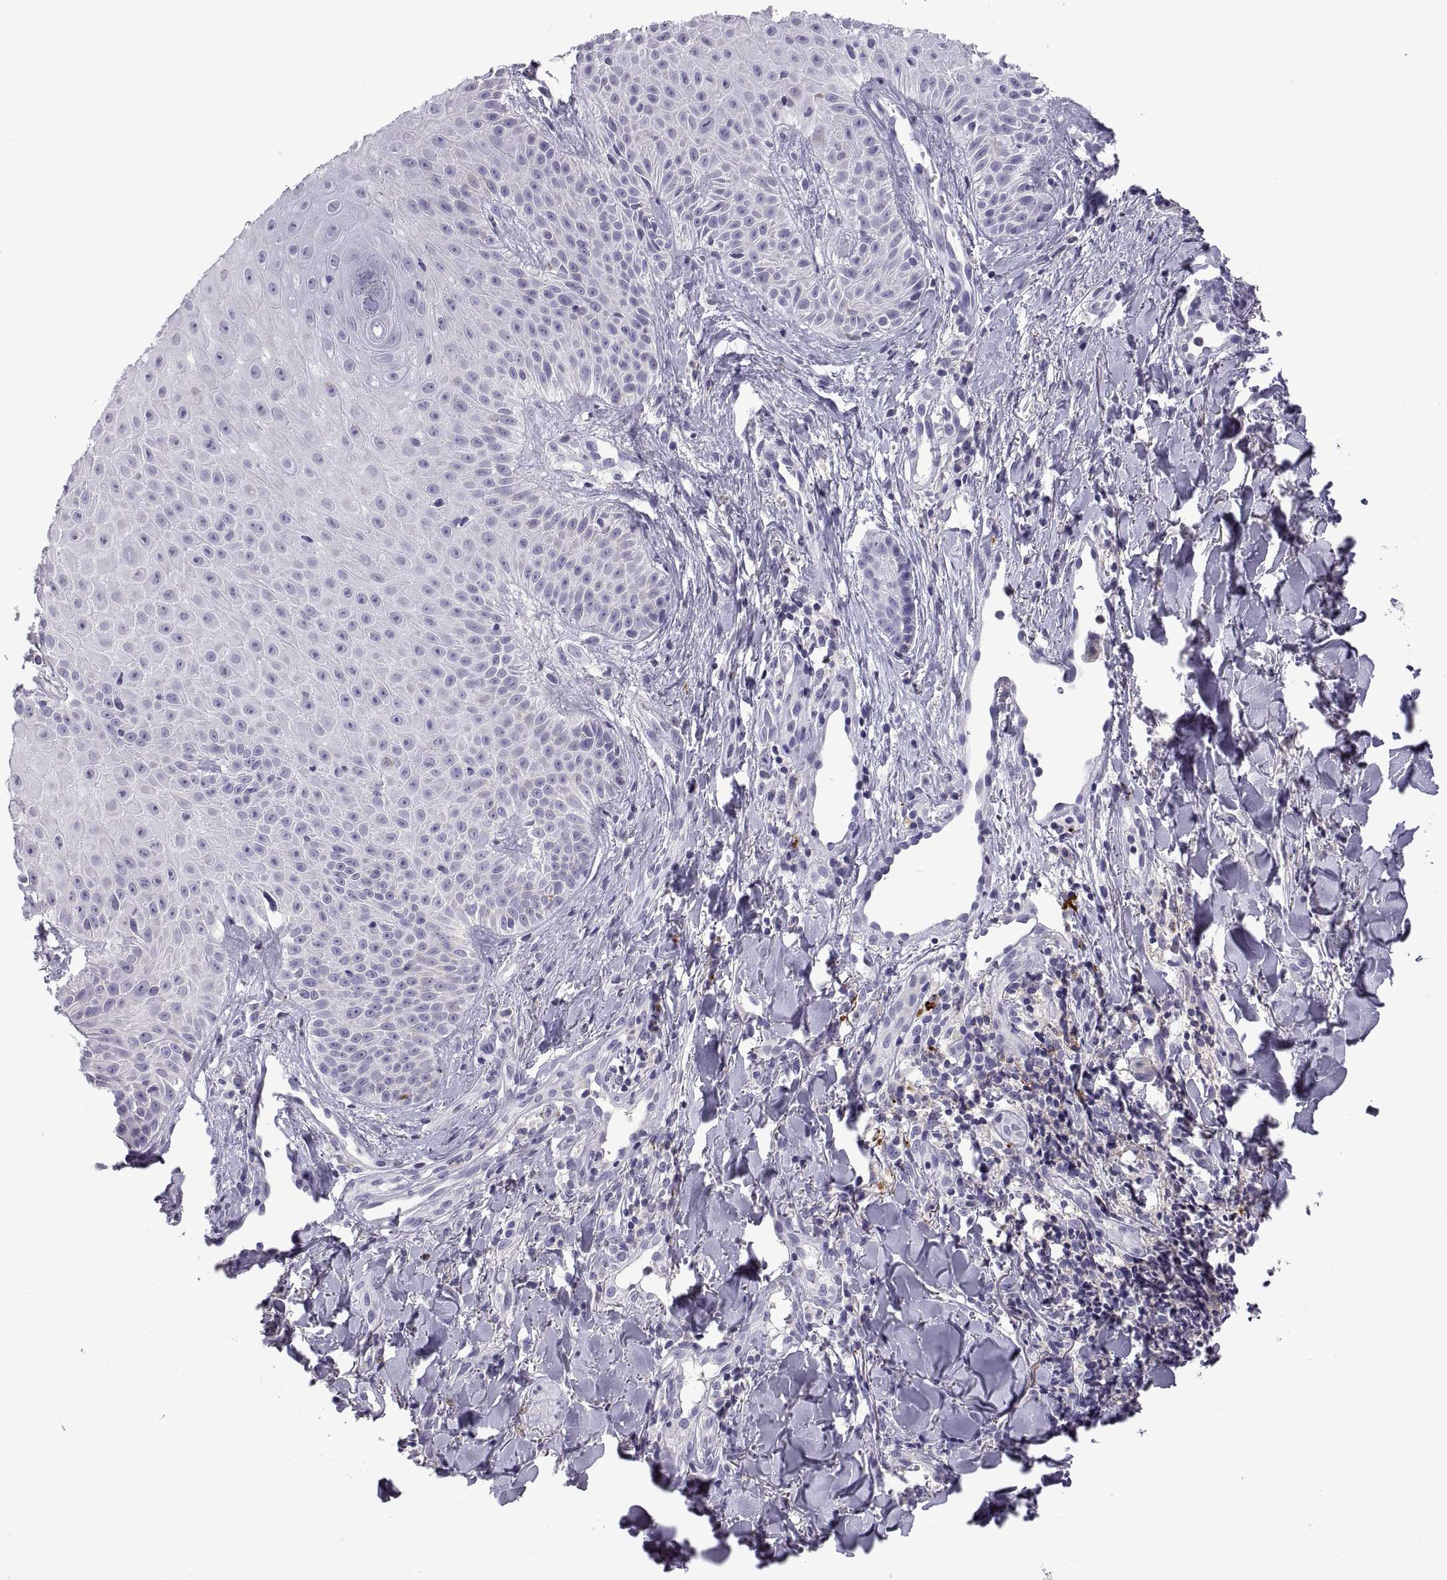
{"staining": {"intensity": "negative", "quantity": "none", "location": "none"}, "tissue": "melanoma", "cell_type": "Tumor cells", "image_type": "cancer", "snomed": [{"axis": "morphology", "description": "Malignant melanoma, NOS"}, {"axis": "topography", "description": "Skin"}], "caption": "The photomicrograph demonstrates no significant expression in tumor cells of melanoma.", "gene": "RGS19", "patient": {"sex": "male", "age": 67}}